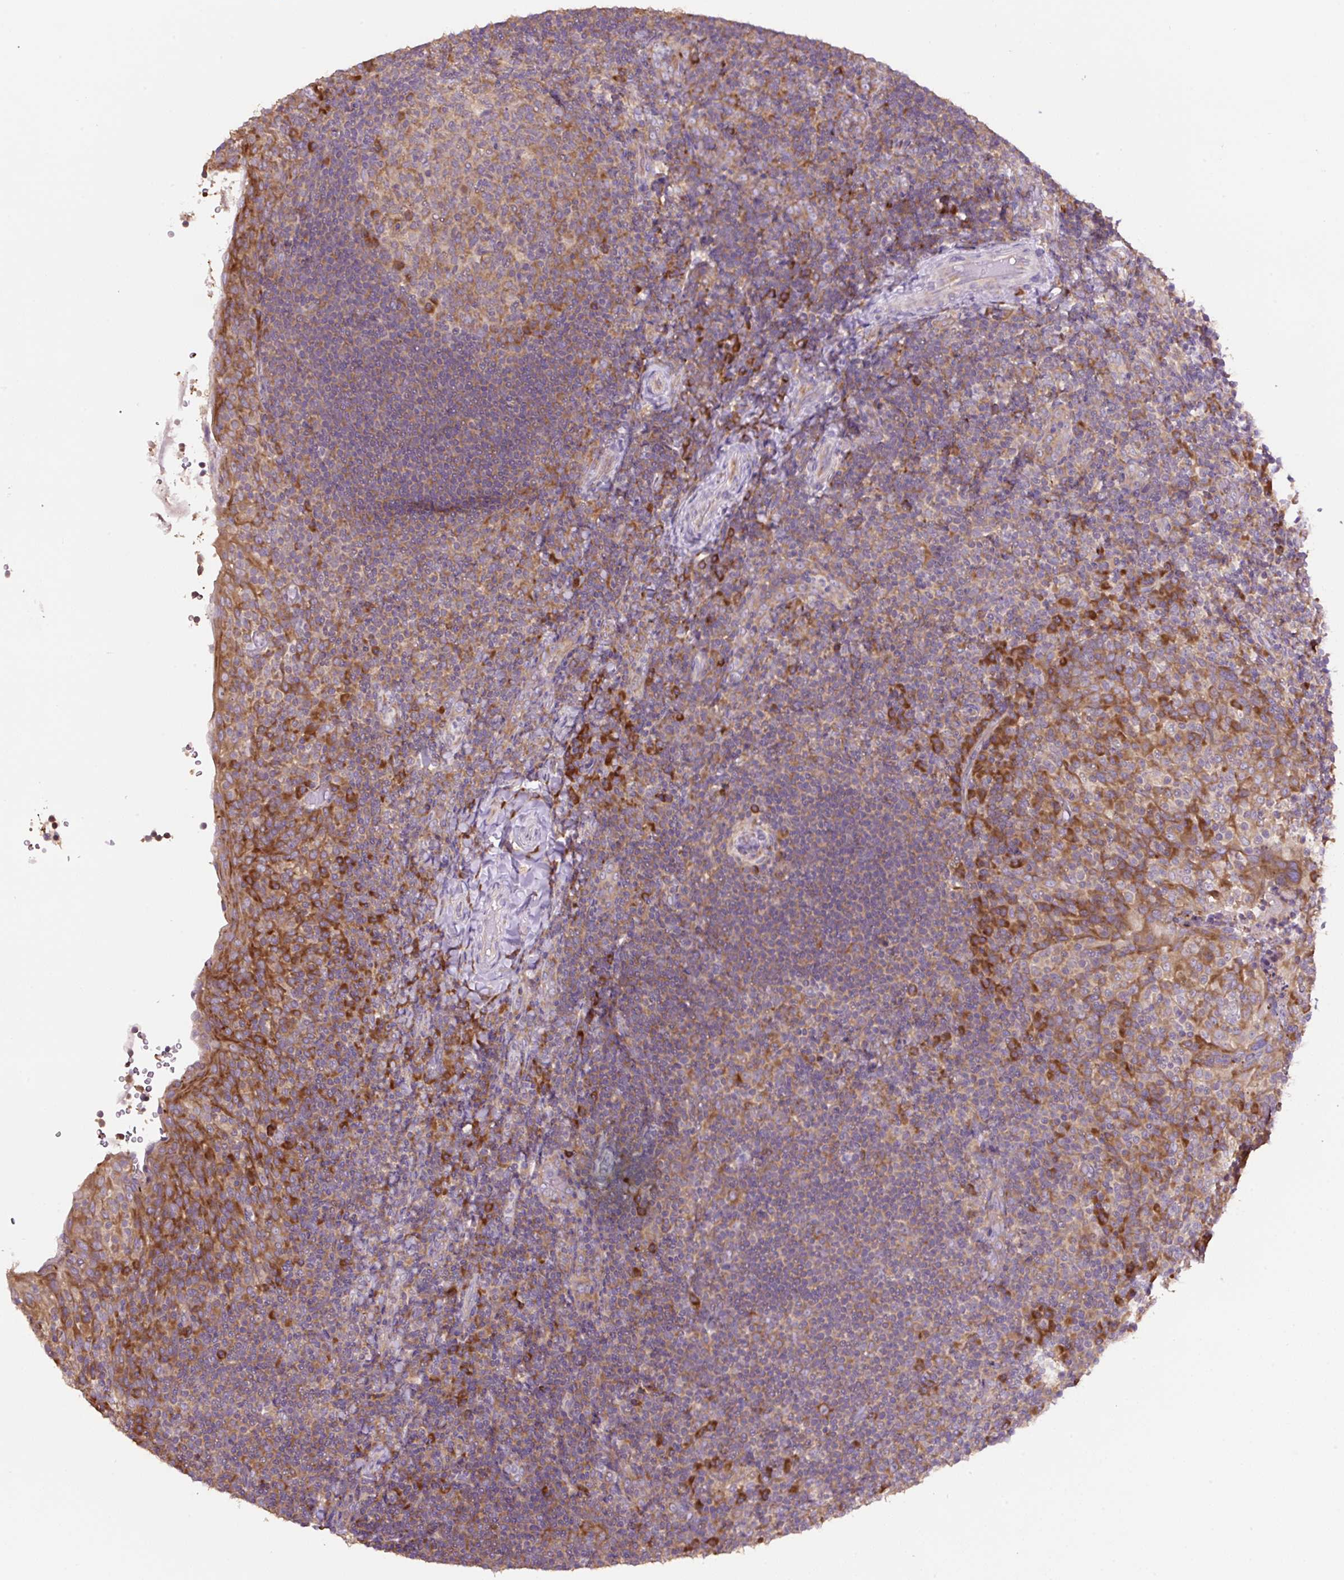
{"staining": {"intensity": "moderate", "quantity": "25%-75%", "location": "cytoplasmic/membranous"}, "tissue": "tonsil", "cell_type": "Germinal center cells", "image_type": "normal", "snomed": [{"axis": "morphology", "description": "Normal tissue, NOS"}, {"axis": "topography", "description": "Tonsil"}], "caption": "Protein expression by immunohistochemistry (IHC) demonstrates moderate cytoplasmic/membranous staining in approximately 25%-75% of germinal center cells in benign tonsil. (Stains: DAB in brown, nuclei in blue, Microscopy: brightfield microscopy at high magnification).", "gene": "RPS23", "patient": {"sex": "female", "age": 10}}